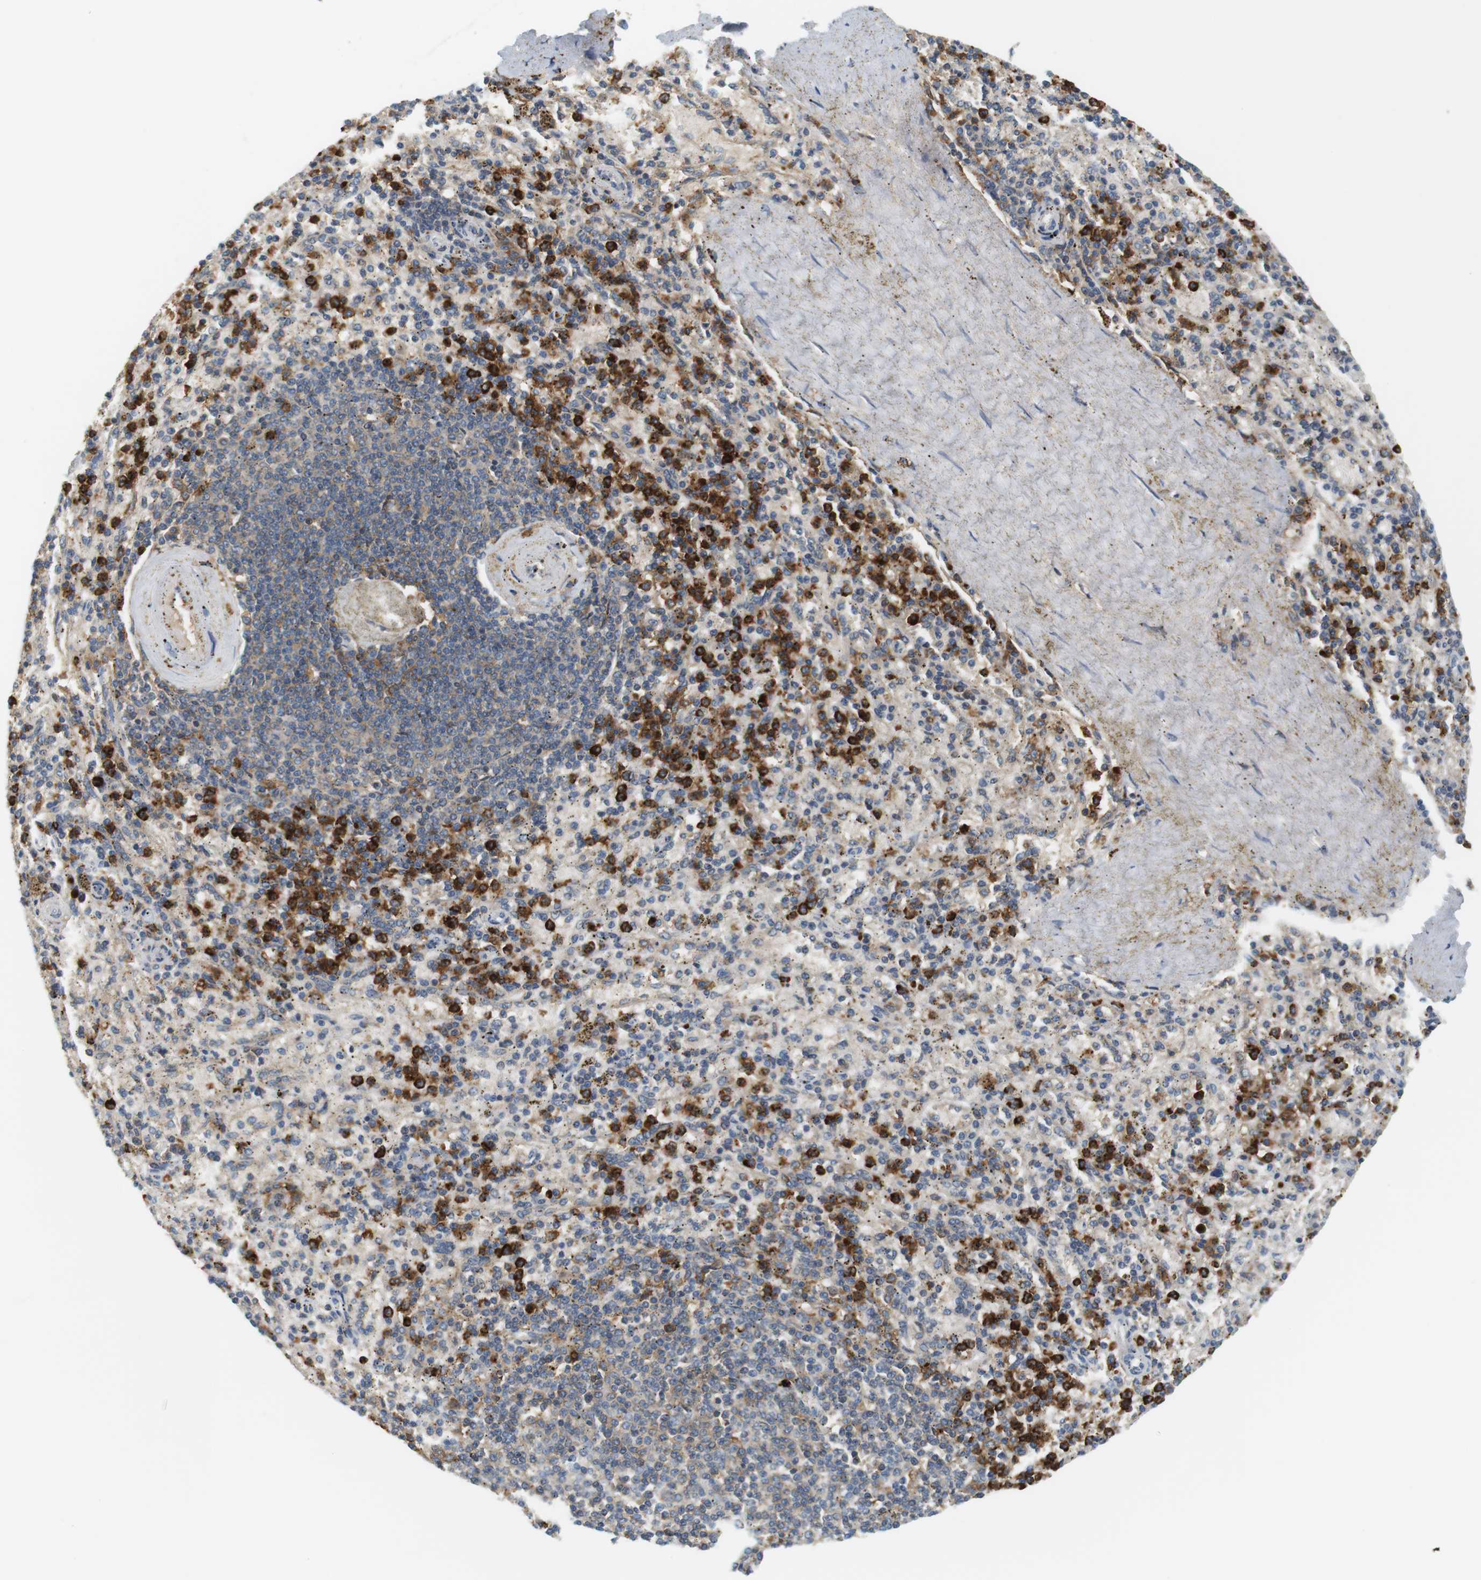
{"staining": {"intensity": "strong", "quantity": "25%-75%", "location": "cytoplasmic/membranous"}, "tissue": "spleen", "cell_type": "Cells in red pulp", "image_type": "normal", "snomed": [{"axis": "morphology", "description": "Normal tissue, NOS"}, {"axis": "topography", "description": "Spleen"}], "caption": "Protein analysis of unremarkable spleen demonstrates strong cytoplasmic/membranous positivity in about 25%-75% of cells in red pulp.", "gene": "SIRPA", "patient": {"sex": "female", "age": 43}}